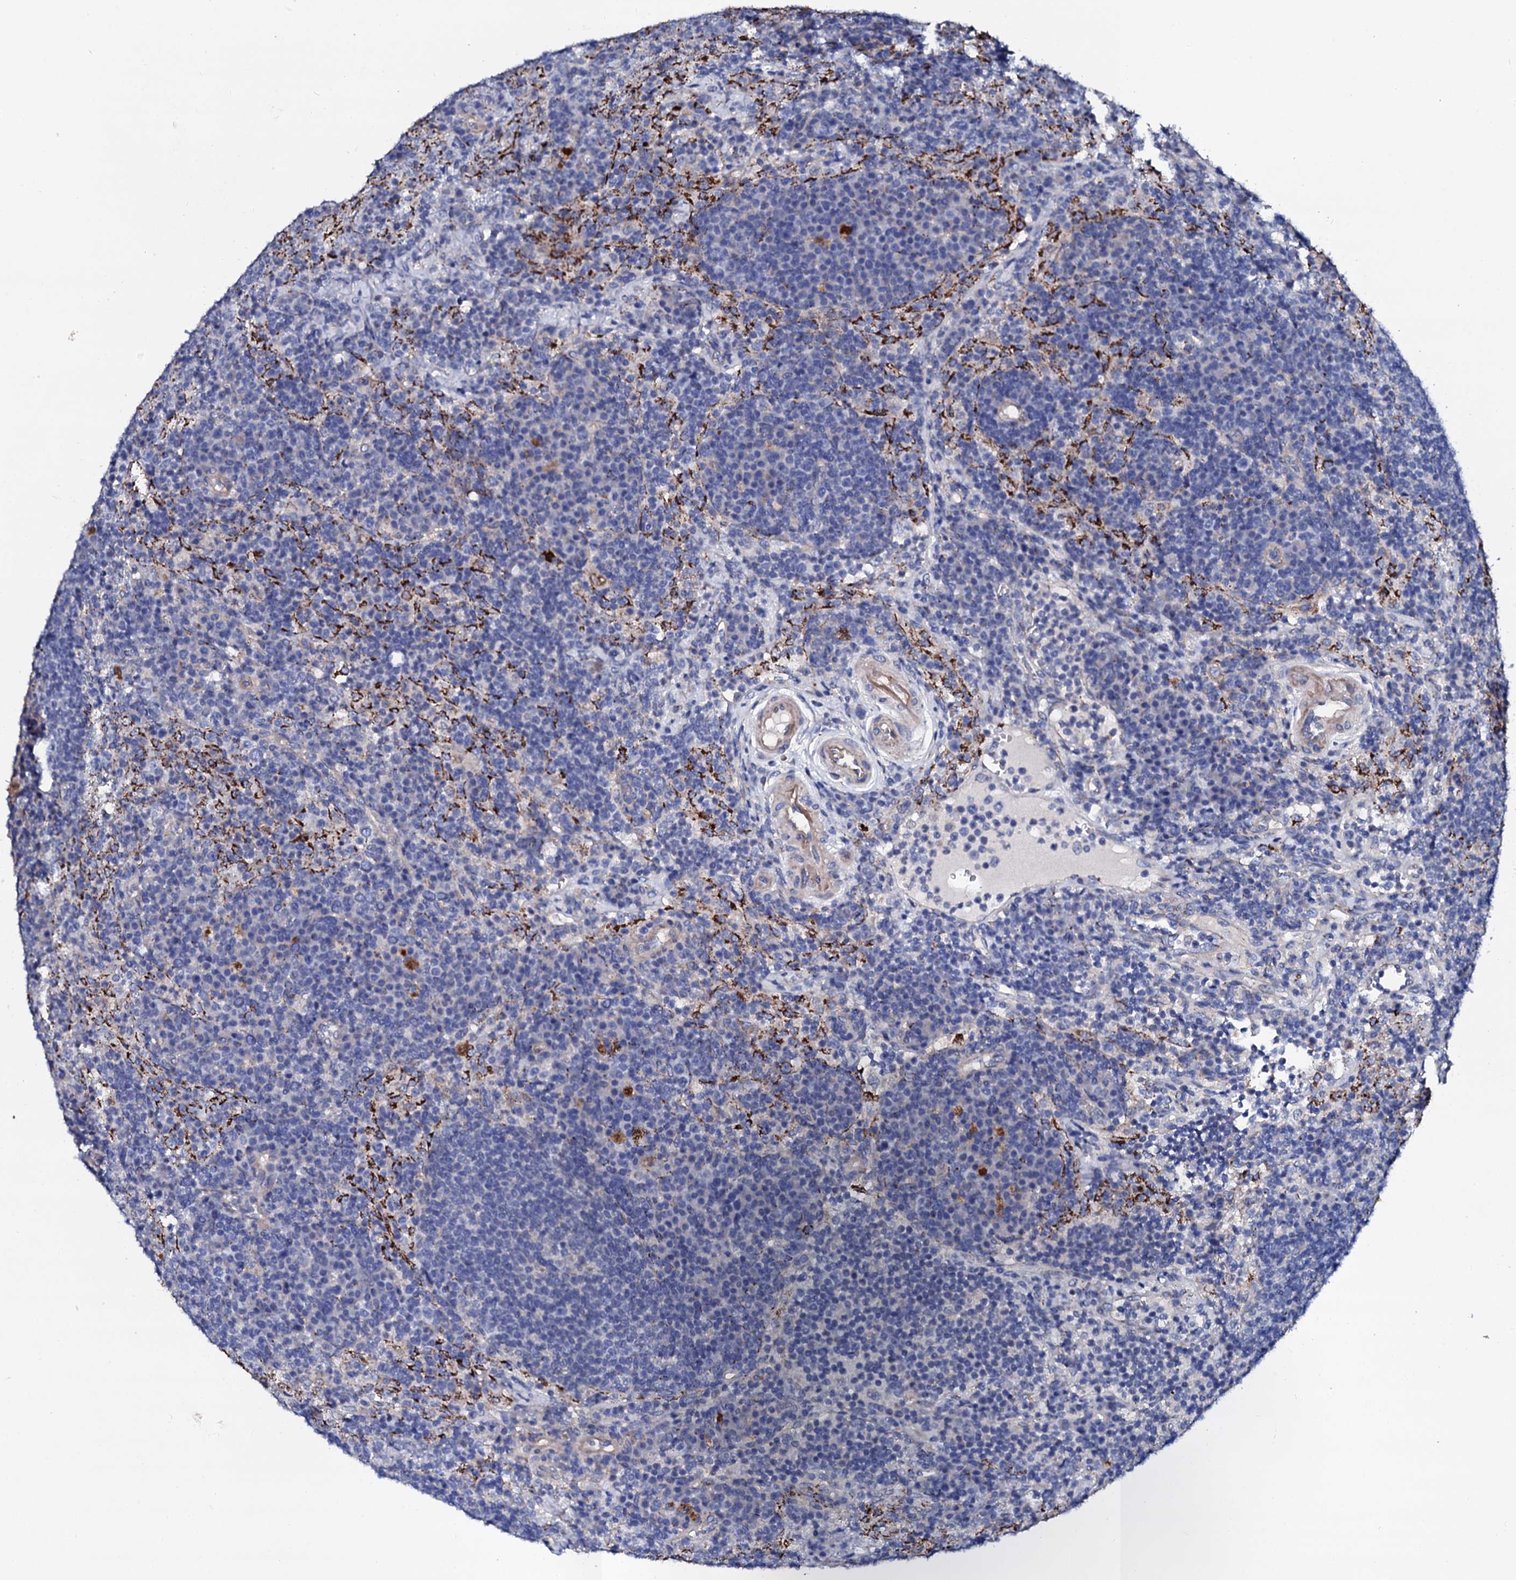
{"staining": {"intensity": "negative", "quantity": "none", "location": "none"}, "tissue": "lymph node", "cell_type": "Germinal center cells", "image_type": "normal", "snomed": [{"axis": "morphology", "description": "Normal tissue, NOS"}, {"axis": "topography", "description": "Lymph node"}], "caption": "Photomicrograph shows no protein staining in germinal center cells of normal lymph node. (Stains: DAB IHC with hematoxylin counter stain, Microscopy: brightfield microscopy at high magnification).", "gene": "KLHL32", "patient": {"sex": "female", "age": 70}}